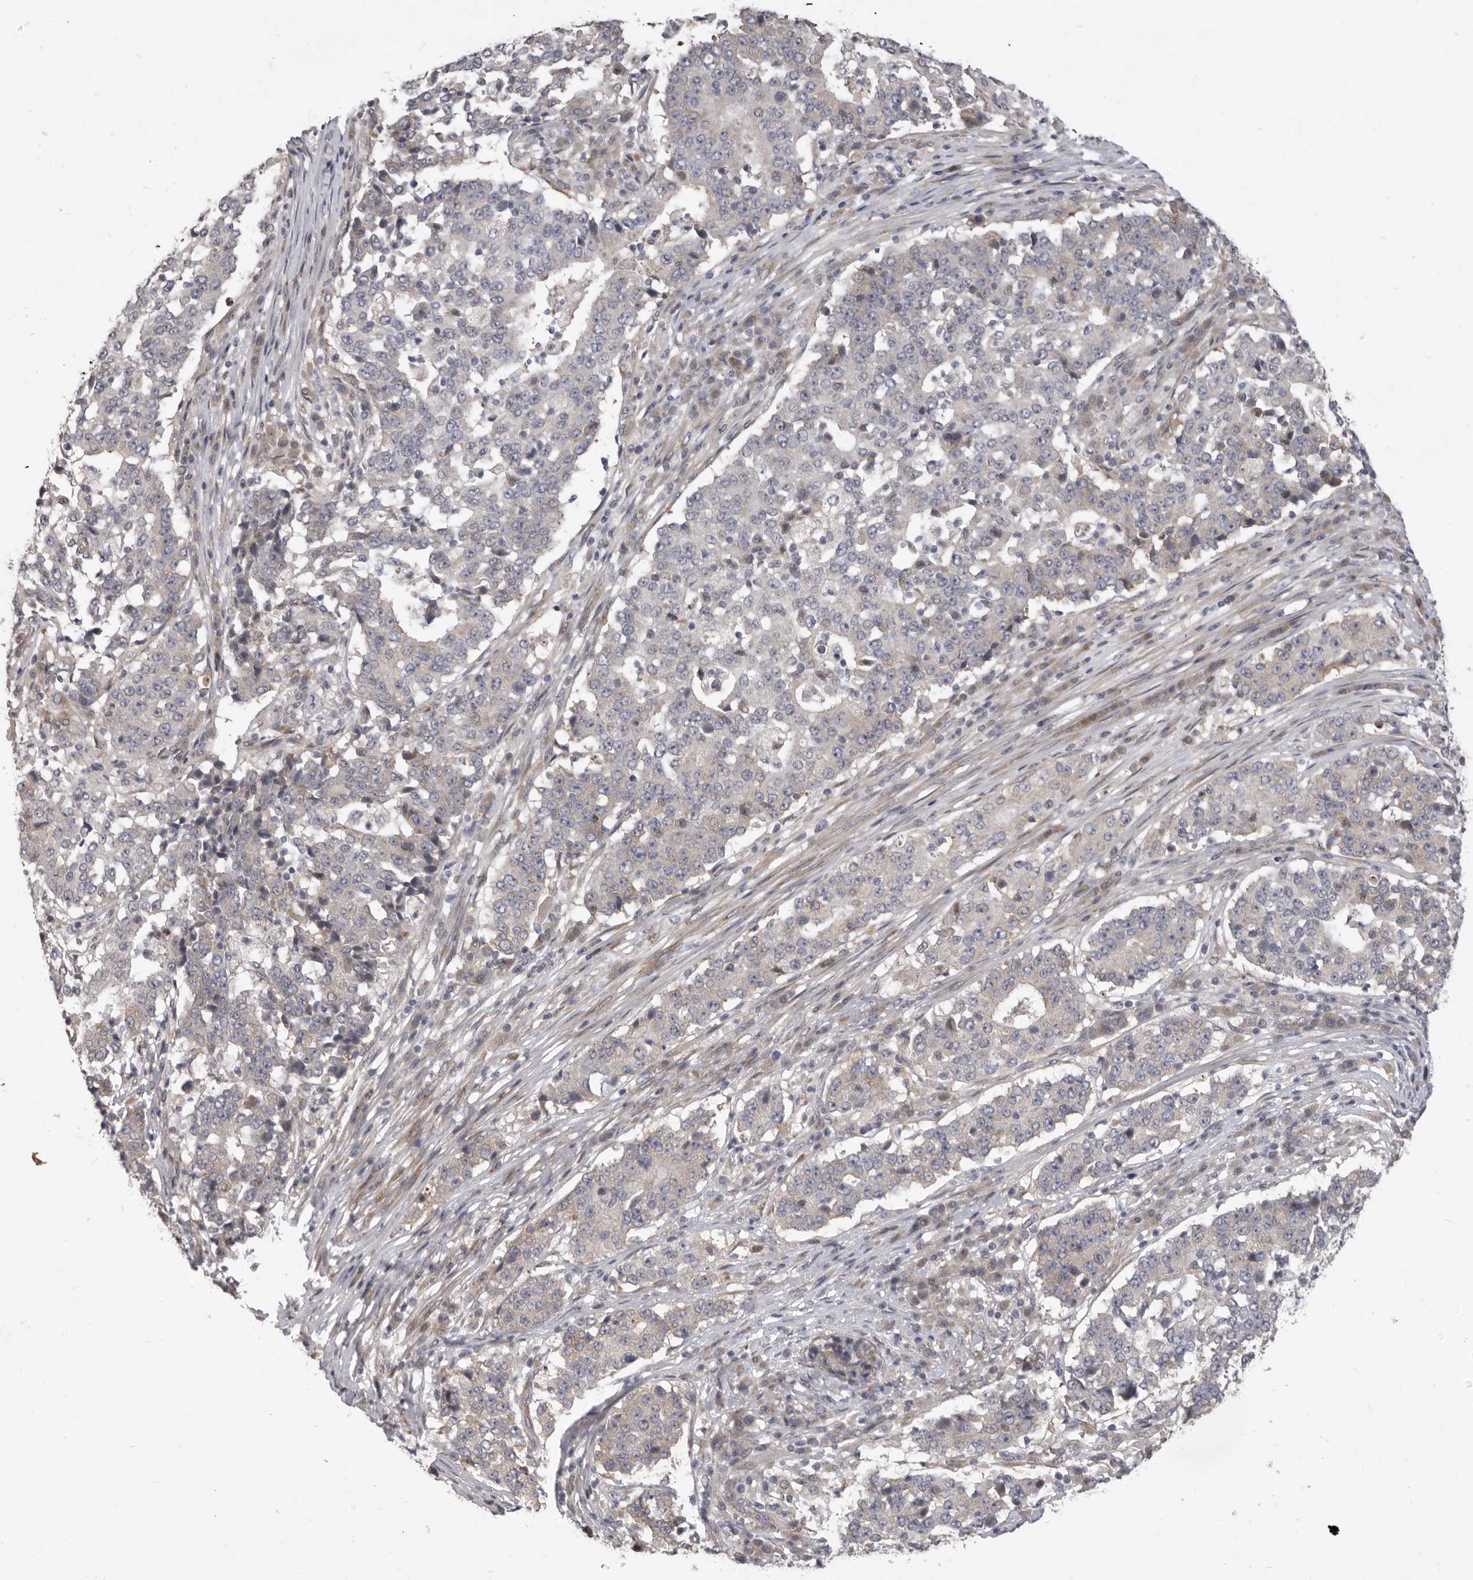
{"staining": {"intensity": "negative", "quantity": "none", "location": "none"}, "tissue": "stomach cancer", "cell_type": "Tumor cells", "image_type": "cancer", "snomed": [{"axis": "morphology", "description": "Adenocarcinoma, NOS"}, {"axis": "topography", "description": "Stomach"}], "caption": "Tumor cells show no significant protein expression in adenocarcinoma (stomach).", "gene": "TBC1D8B", "patient": {"sex": "male", "age": 59}}